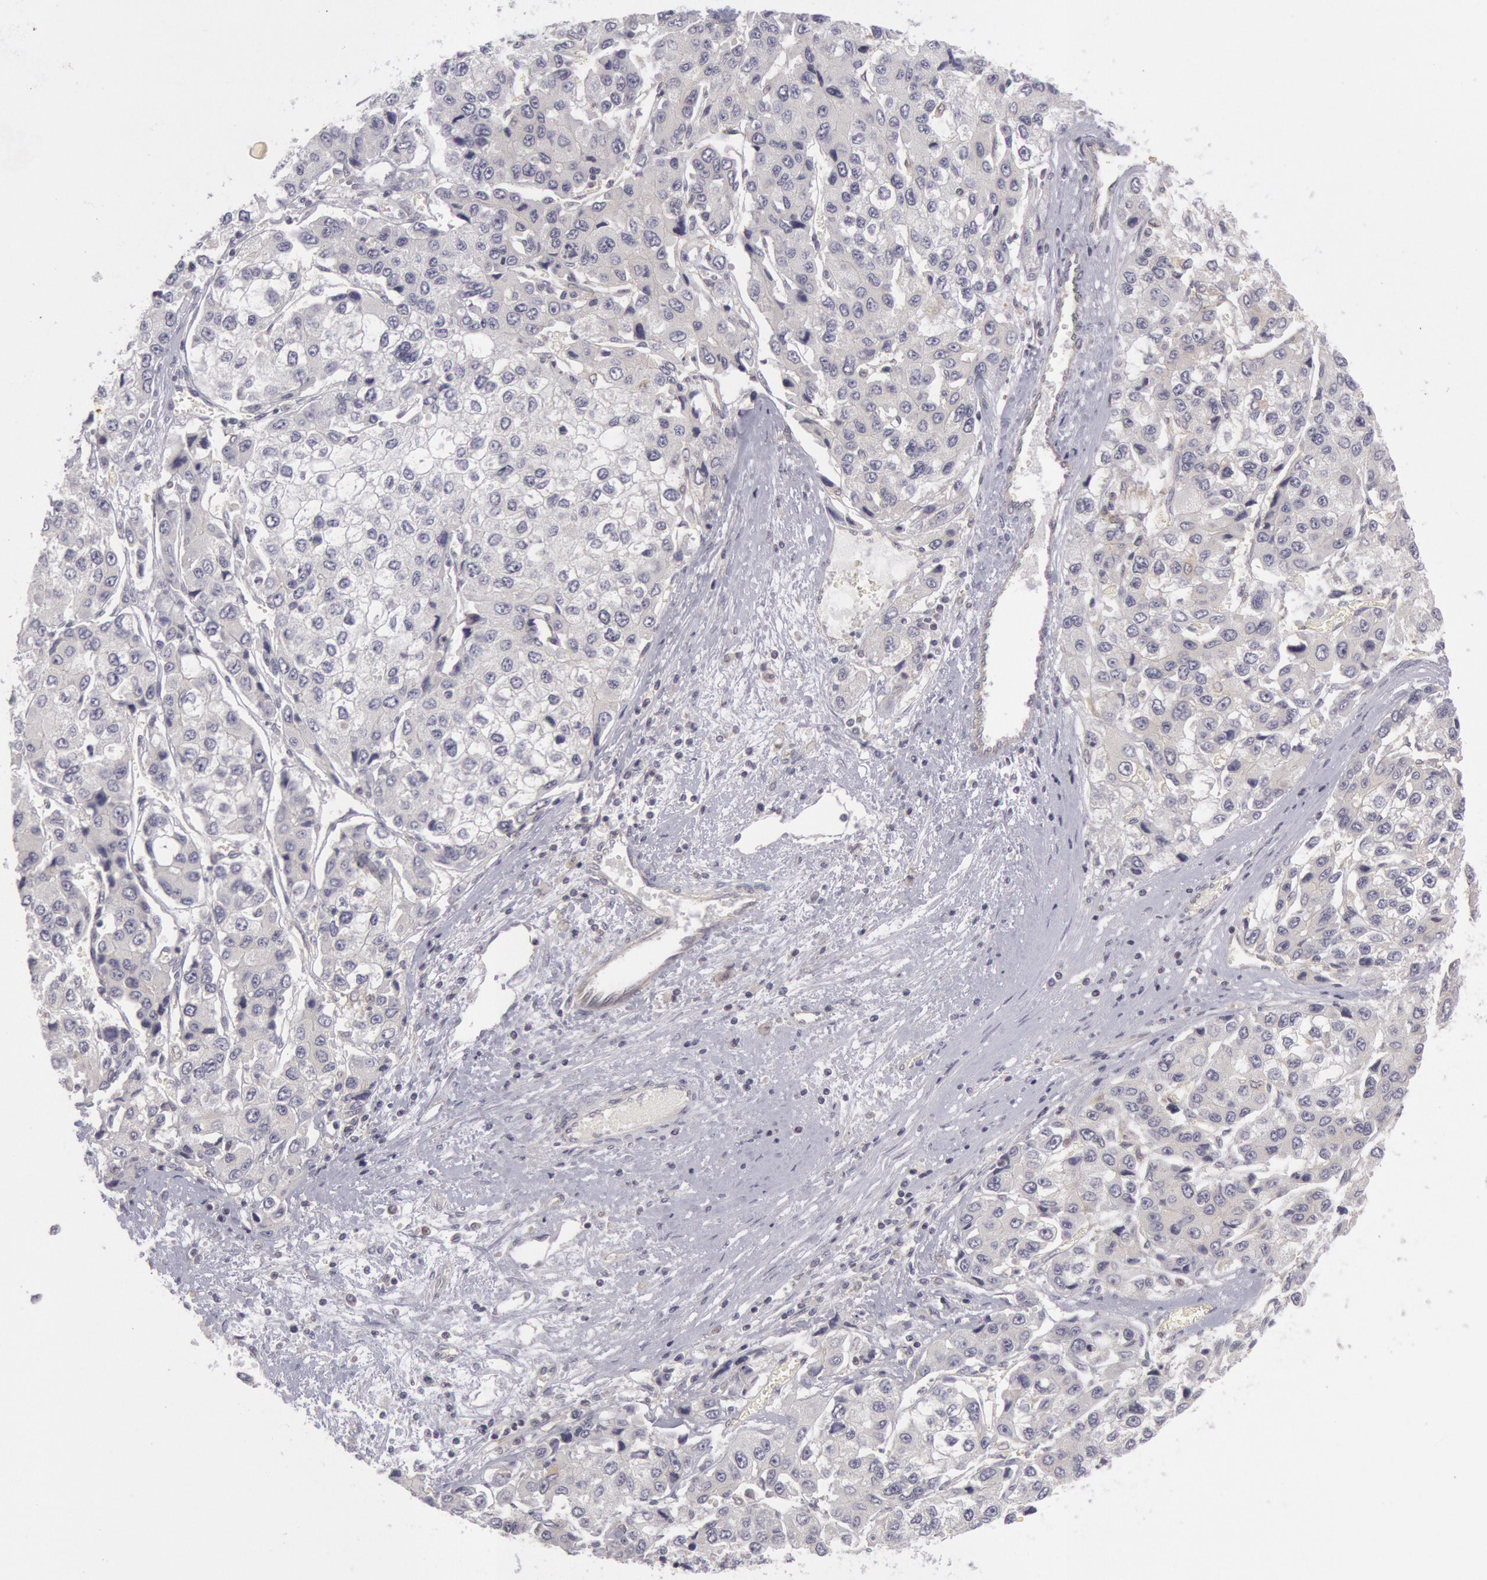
{"staining": {"intensity": "negative", "quantity": "none", "location": "none"}, "tissue": "liver cancer", "cell_type": "Tumor cells", "image_type": "cancer", "snomed": [{"axis": "morphology", "description": "Carcinoma, Hepatocellular, NOS"}, {"axis": "topography", "description": "Liver"}], "caption": "An immunohistochemistry (IHC) image of liver hepatocellular carcinoma is shown. There is no staining in tumor cells of liver hepatocellular carcinoma. (DAB (3,3'-diaminobenzidine) immunohistochemistry visualized using brightfield microscopy, high magnification).", "gene": "IKBKB", "patient": {"sex": "female", "age": 66}}